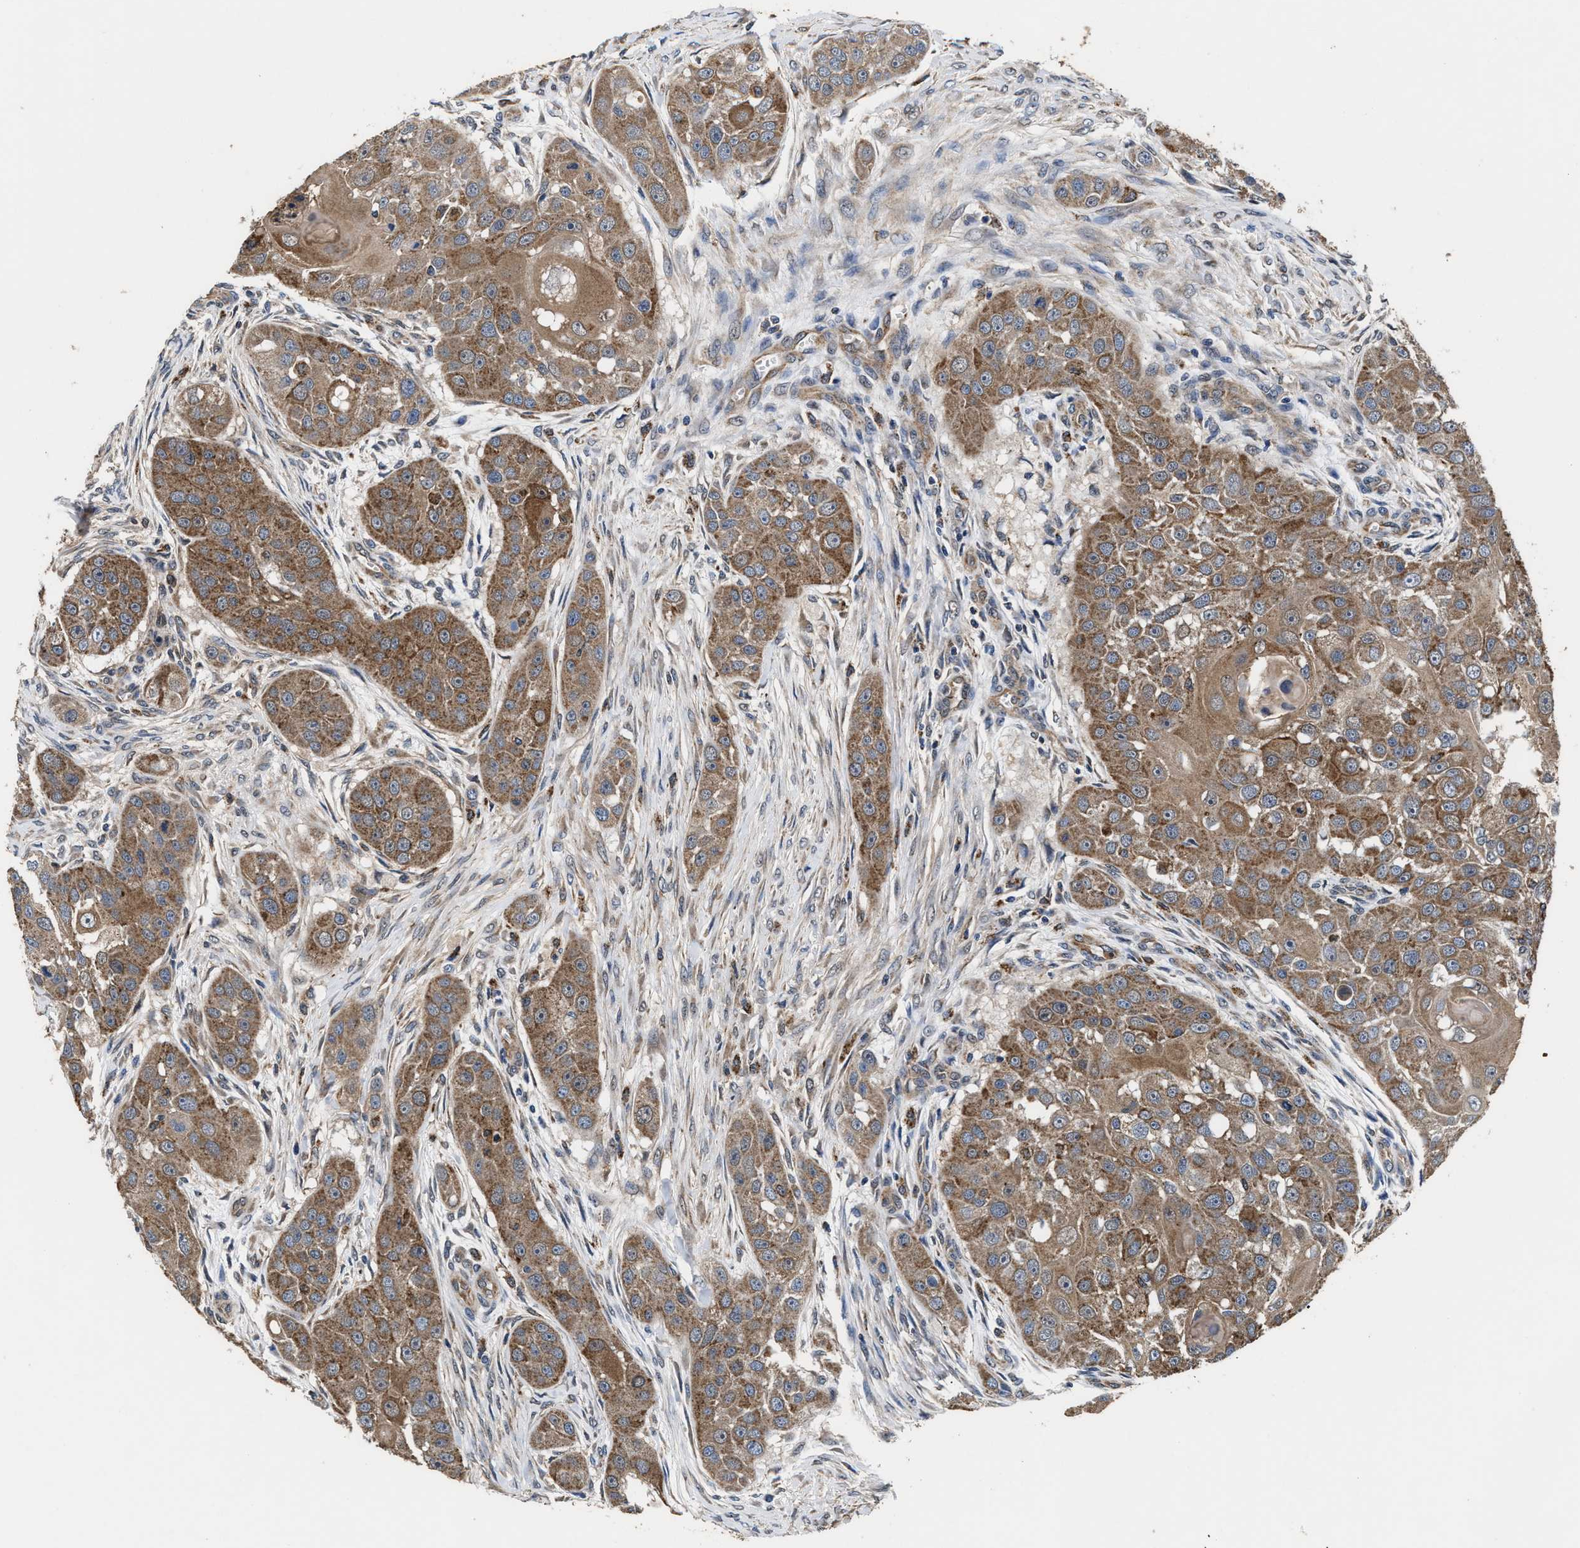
{"staining": {"intensity": "moderate", "quantity": ">75%", "location": "cytoplasmic/membranous"}, "tissue": "head and neck cancer", "cell_type": "Tumor cells", "image_type": "cancer", "snomed": [{"axis": "morphology", "description": "Normal tissue, NOS"}, {"axis": "morphology", "description": "Squamous cell carcinoma, NOS"}, {"axis": "topography", "description": "Skeletal muscle"}, {"axis": "topography", "description": "Head-Neck"}], "caption": "An image of human head and neck squamous cell carcinoma stained for a protein exhibits moderate cytoplasmic/membranous brown staining in tumor cells.", "gene": "ACLY", "patient": {"sex": "male", "age": 51}}